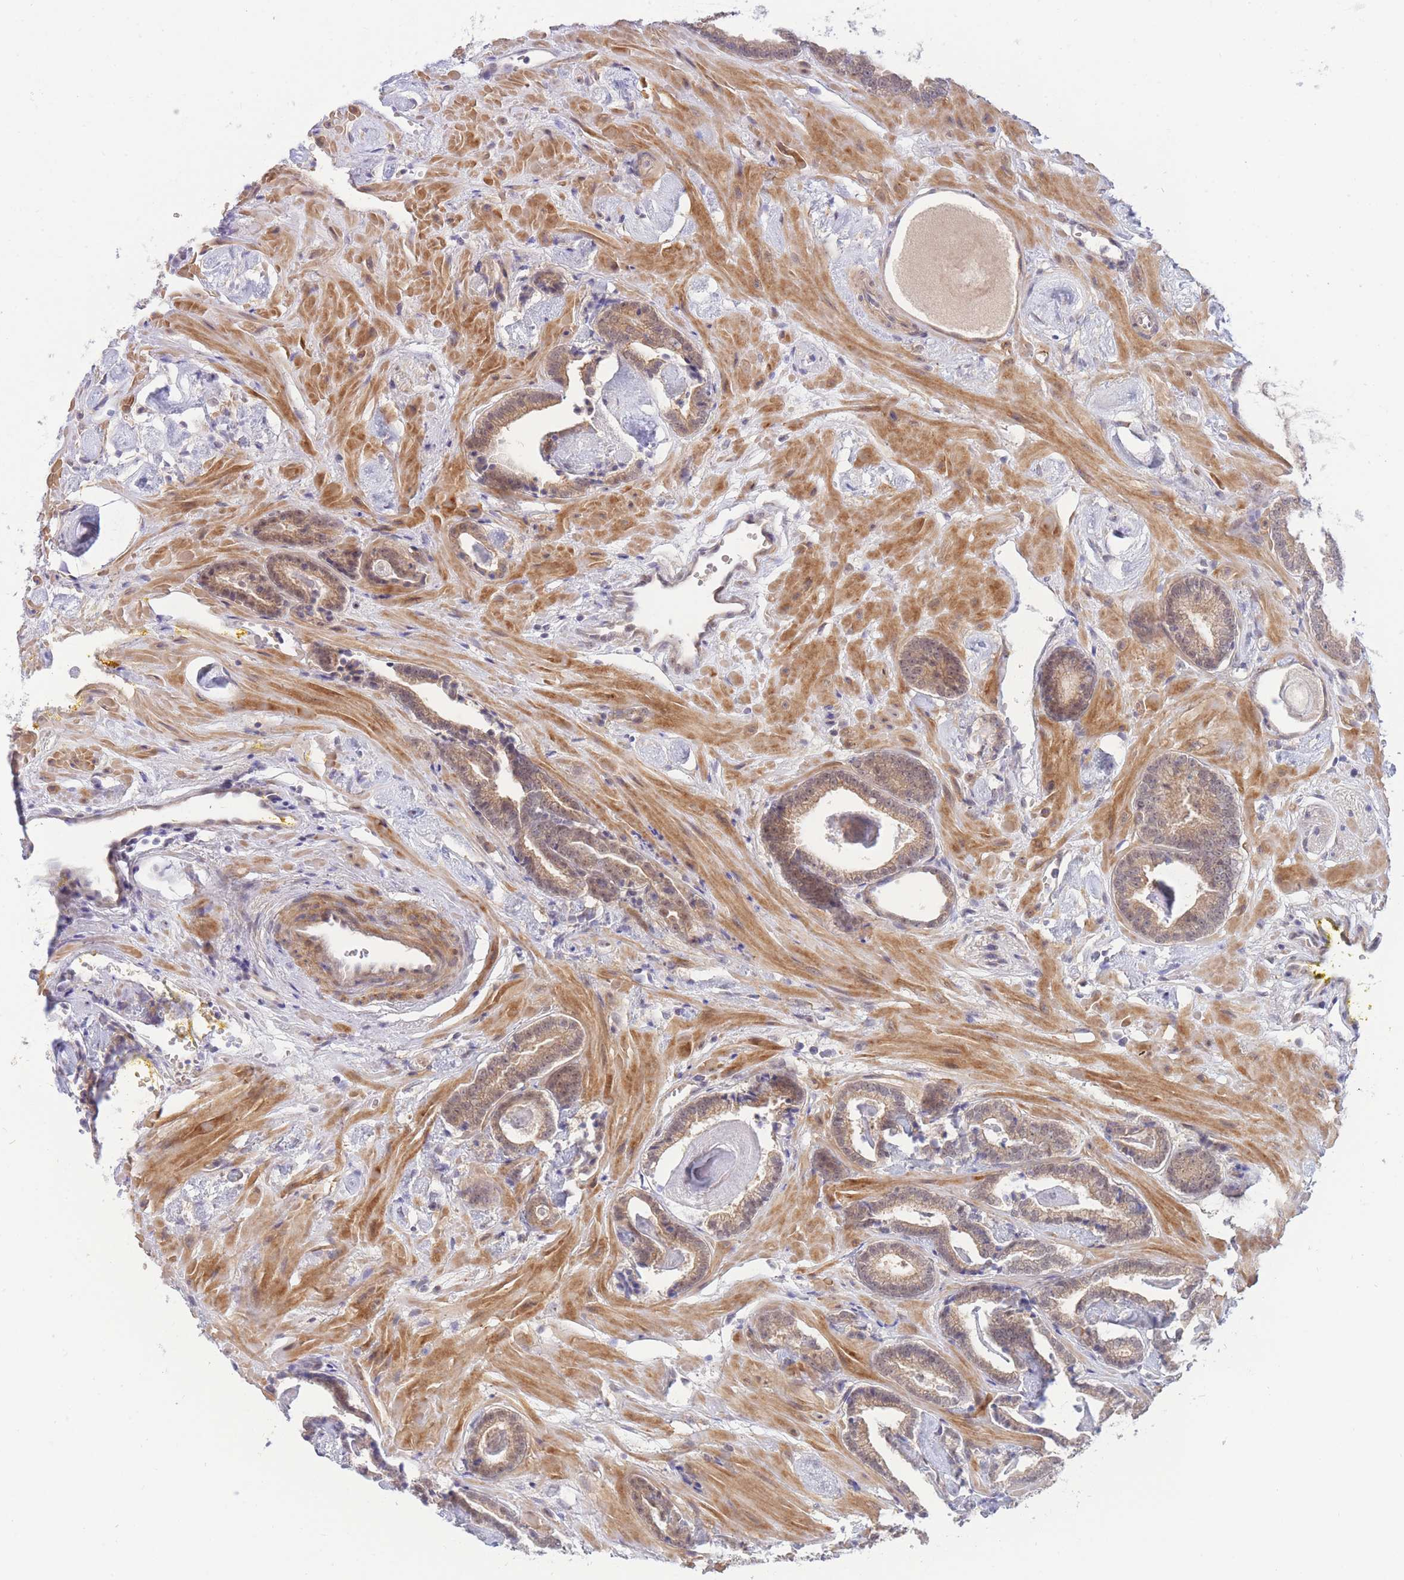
{"staining": {"intensity": "weak", "quantity": "25%-75%", "location": "cytoplasmic/membranous"}, "tissue": "prostate cancer", "cell_type": "Tumor cells", "image_type": "cancer", "snomed": [{"axis": "morphology", "description": "Adenocarcinoma, Low grade"}, {"axis": "topography", "description": "Prostate"}], "caption": "Prostate cancer stained with immunohistochemistry (IHC) displays weak cytoplasmic/membranous staining in approximately 25%-75% of tumor cells. (Brightfield microscopy of DAB IHC at high magnification).", "gene": "APOL4", "patient": {"sex": "male", "age": 60}}